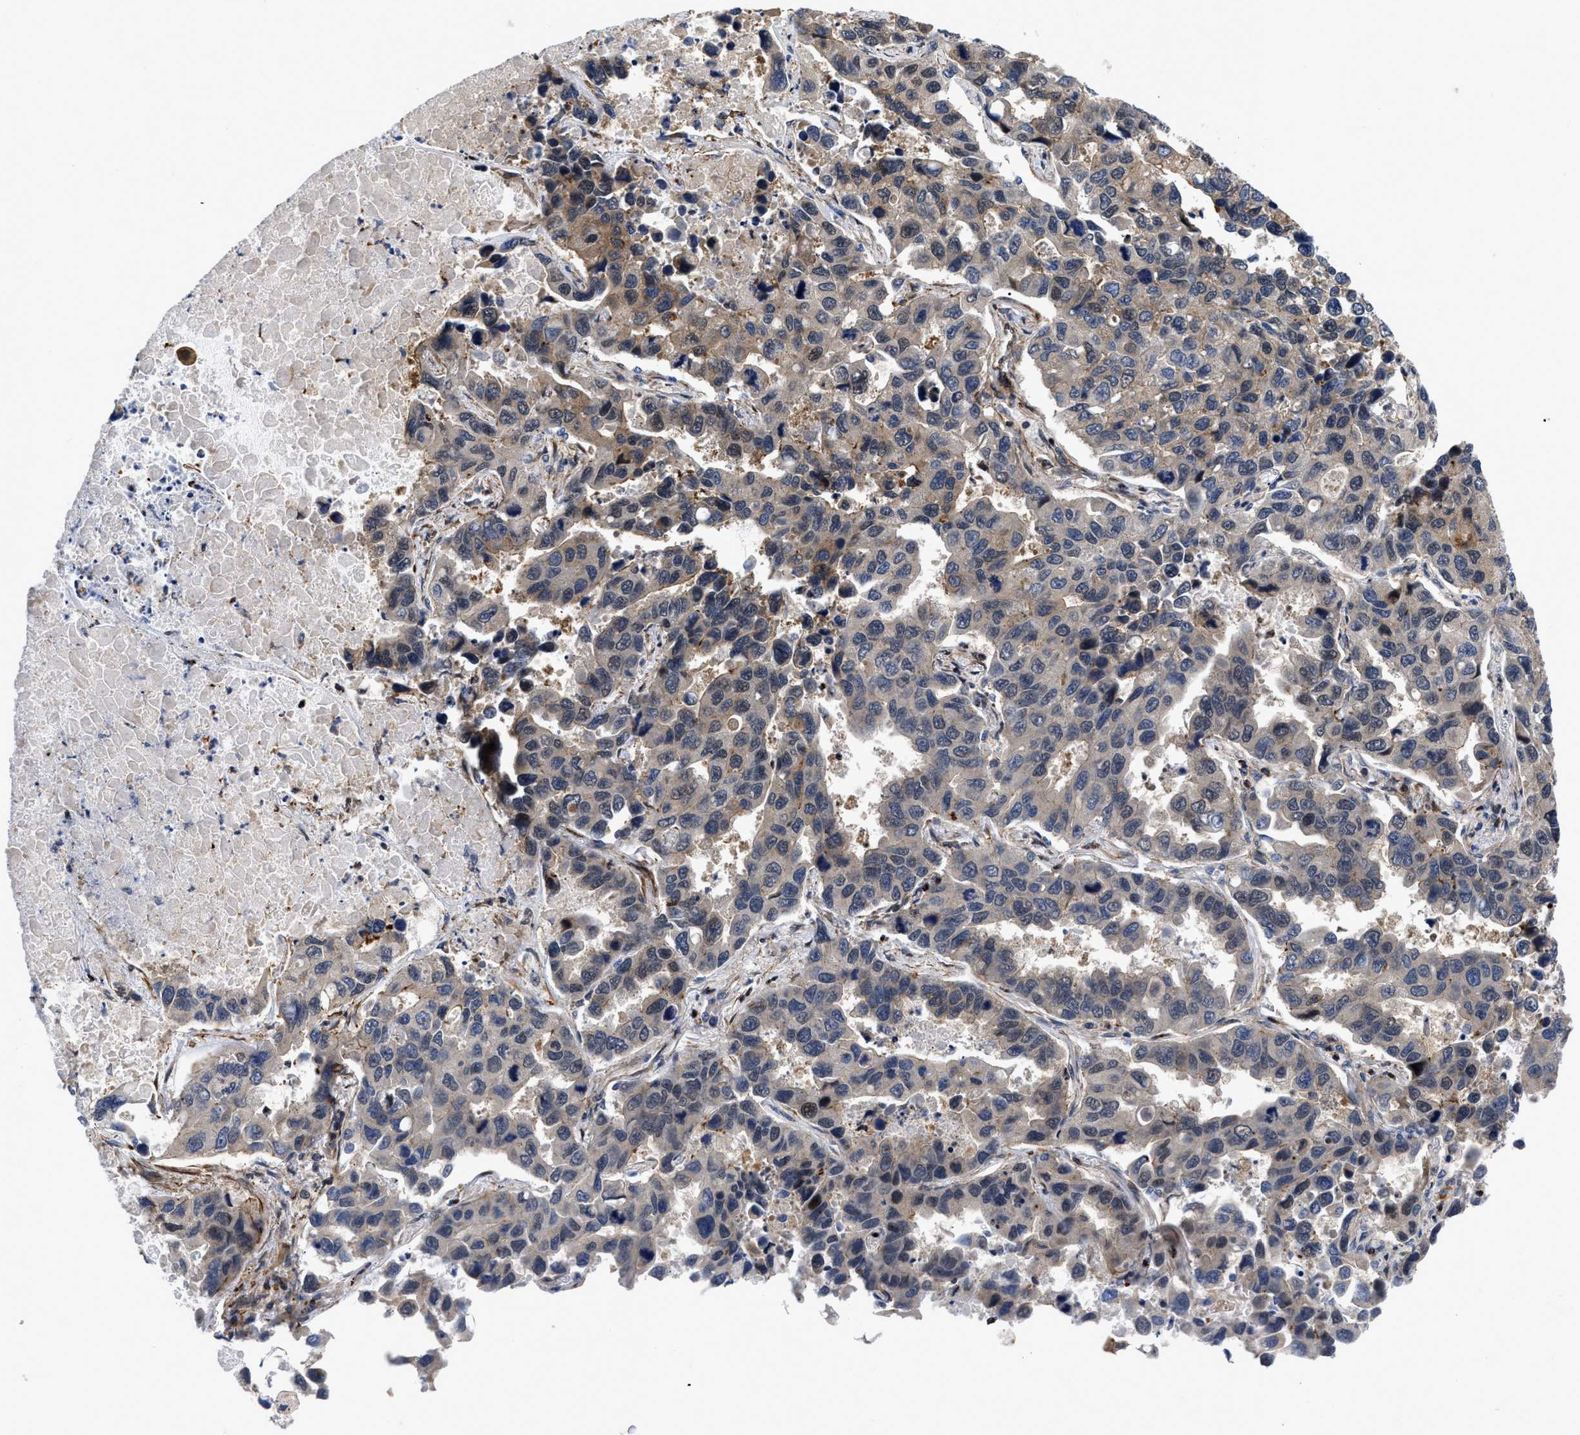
{"staining": {"intensity": "moderate", "quantity": "<25%", "location": "cytoplasmic/membranous"}, "tissue": "lung cancer", "cell_type": "Tumor cells", "image_type": "cancer", "snomed": [{"axis": "morphology", "description": "Adenocarcinoma, NOS"}, {"axis": "topography", "description": "Lung"}], "caption": "Tumor cells display moderate cytoplasmic/membranous expression in about <25% of cells in adenocarcinoma (lung). (Stains: DAB in brown, nuclei in blue, Microscopy: brightfield microscopy at high magnification).", "gene": "SPAST", "patient": {"sex": "male", "age": 64}}